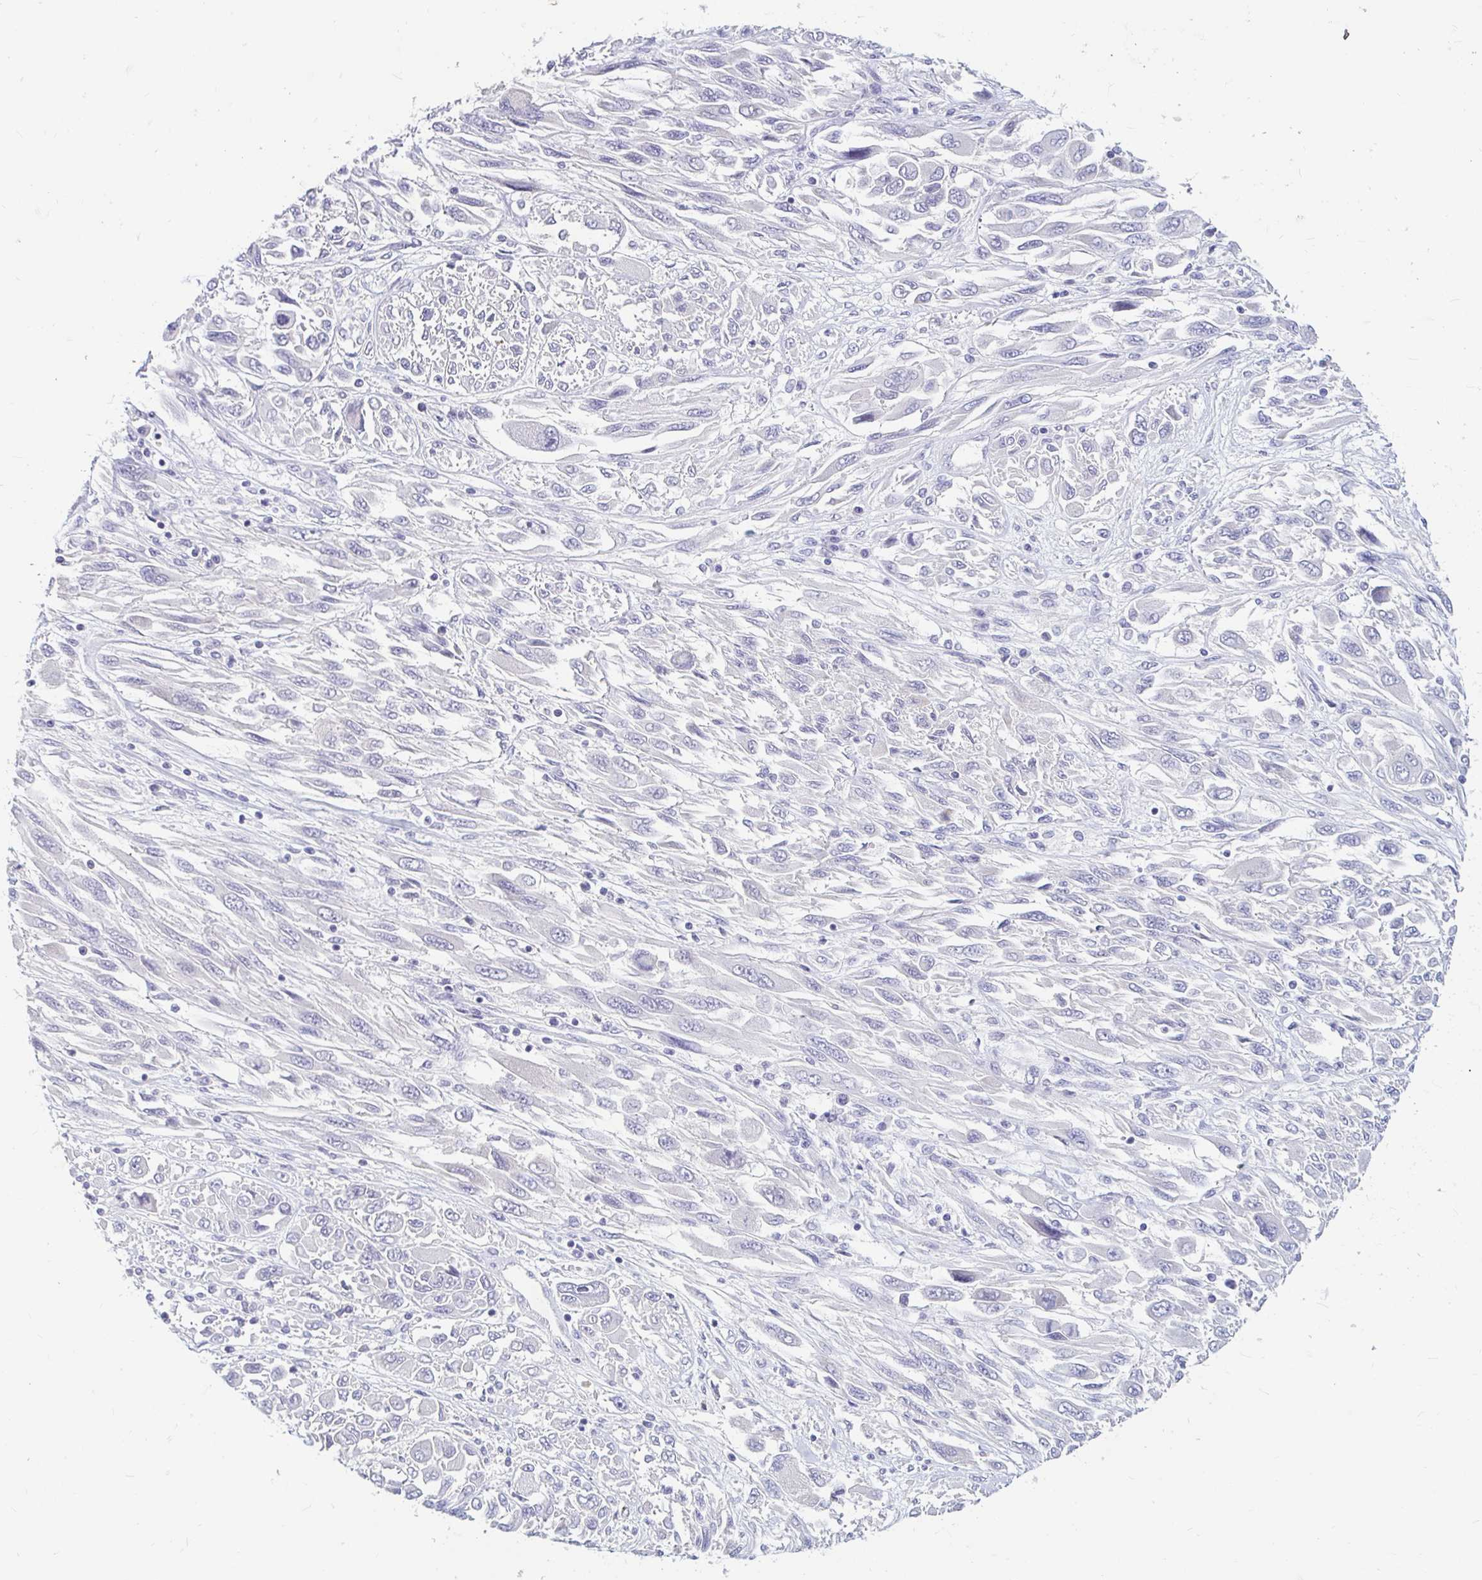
{"staining": {"intensity": "negative", "quantity": "none", "location": "none"}, "tissue": "melanoma", "cell_type": "Tumor cells", "image_type": "cancer", "snomed": [{"axis": "morphology", "description": "Malignant melanoma, NOS"}, {"axis": "topography", "description": "Skin"}], "caption": "Immunohistochemistry (IHC) of melanoma demonstrates no expression in tumor cells.", "gene": "ADH1A", "patient": {"sex": "female", "age": 91}}